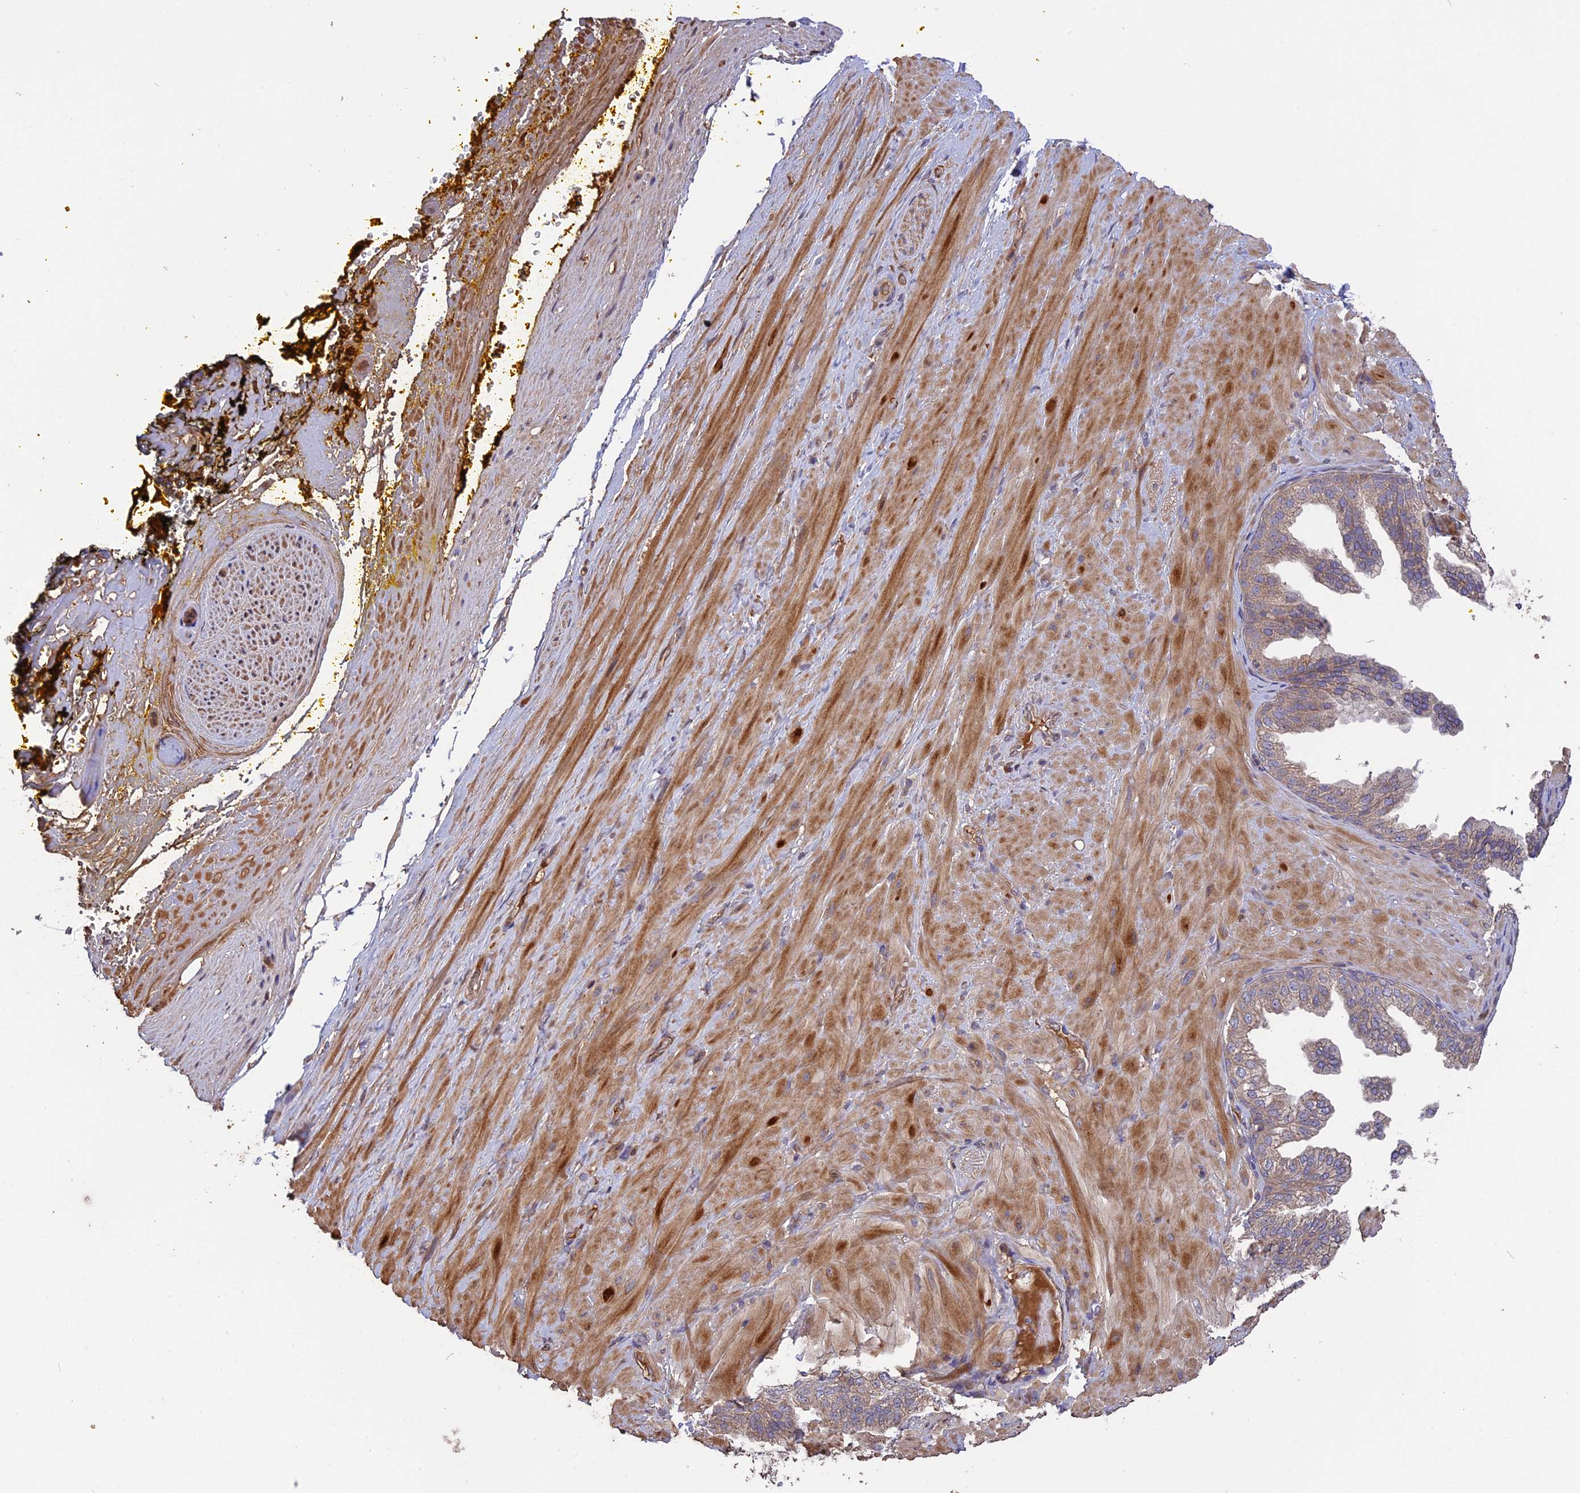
{"staining": {"intensity": "moderate", "quantity": ">75%", "location": "cytoplasmic/membranous"}, "tissue": "adipose tissue", "cell_type": "Adipocytes", "image_type": "normal", "snomed": [{"axis": "morphology", "description": "Normal tissue, NOS"}, {"axis": "morphology", "description": "Adenocarcinoma, Low grade"}, {"axis": "topography", "description": "Prostate"}, {"axis": "topography", "description": "Peripheral nerve tissue"}], "caption": "Adipose tissue stained with a protein marker shows moderate staining in adipocytes.", "gene": "RASAL1", "patient": {"sex": "male", "age": 63}}